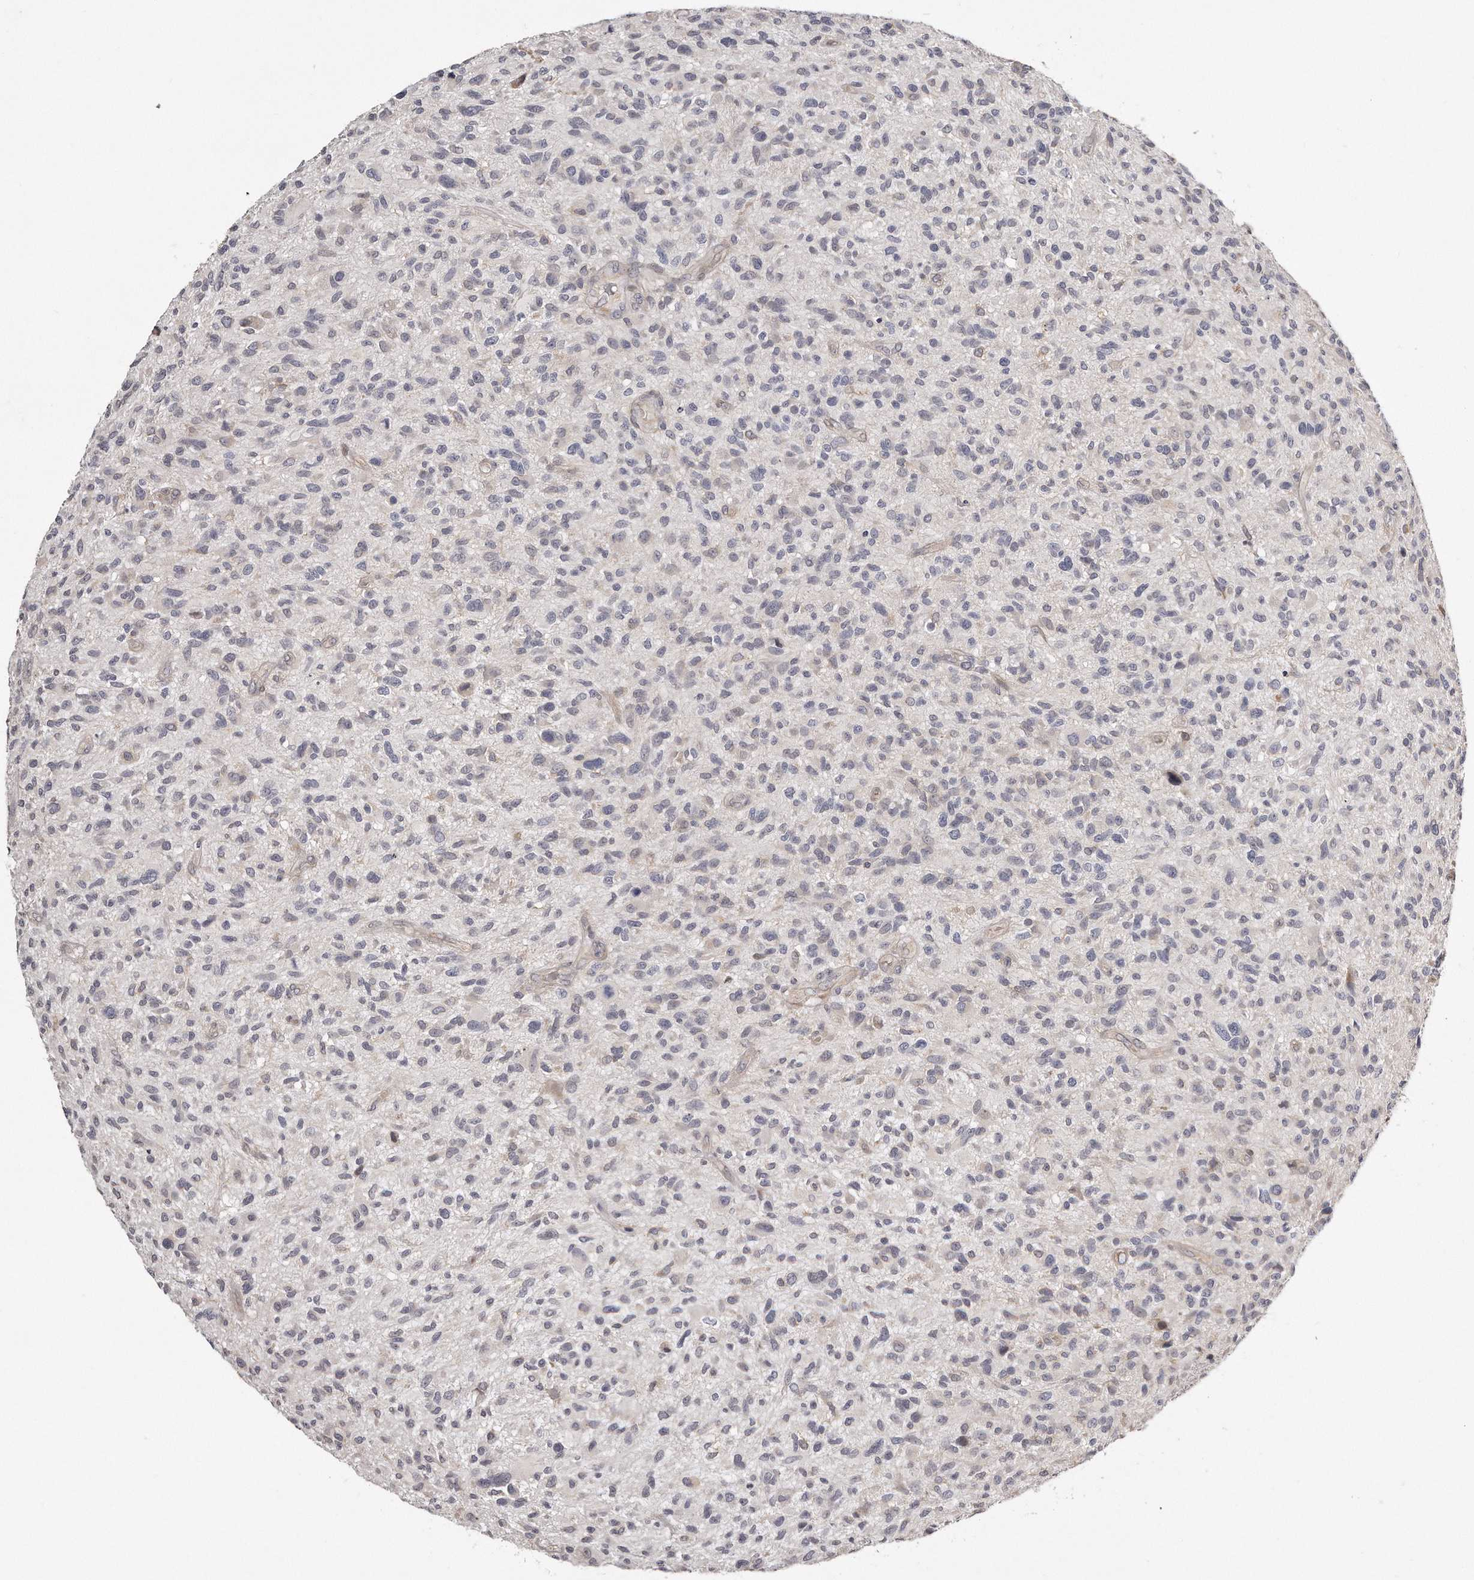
{"staining": {"intensity": "negative", "quantity": "none", "location": "none"}, "tissue": "glioma", "cell_type": "Tumor cells", "image_type": "cancer", "snomed": [{"axis": "morphology", "description": "Glioma, malignant, High grade"}, {"axis": "topography", "description": "Brain"}], "caption": "A high-resolution photomicrograph shows IHC staining of glioma, which exhibits no significant staining in tumor cells.", "gene": "TRAPPC14", "patient": {"sex": "male", "age": 47}}